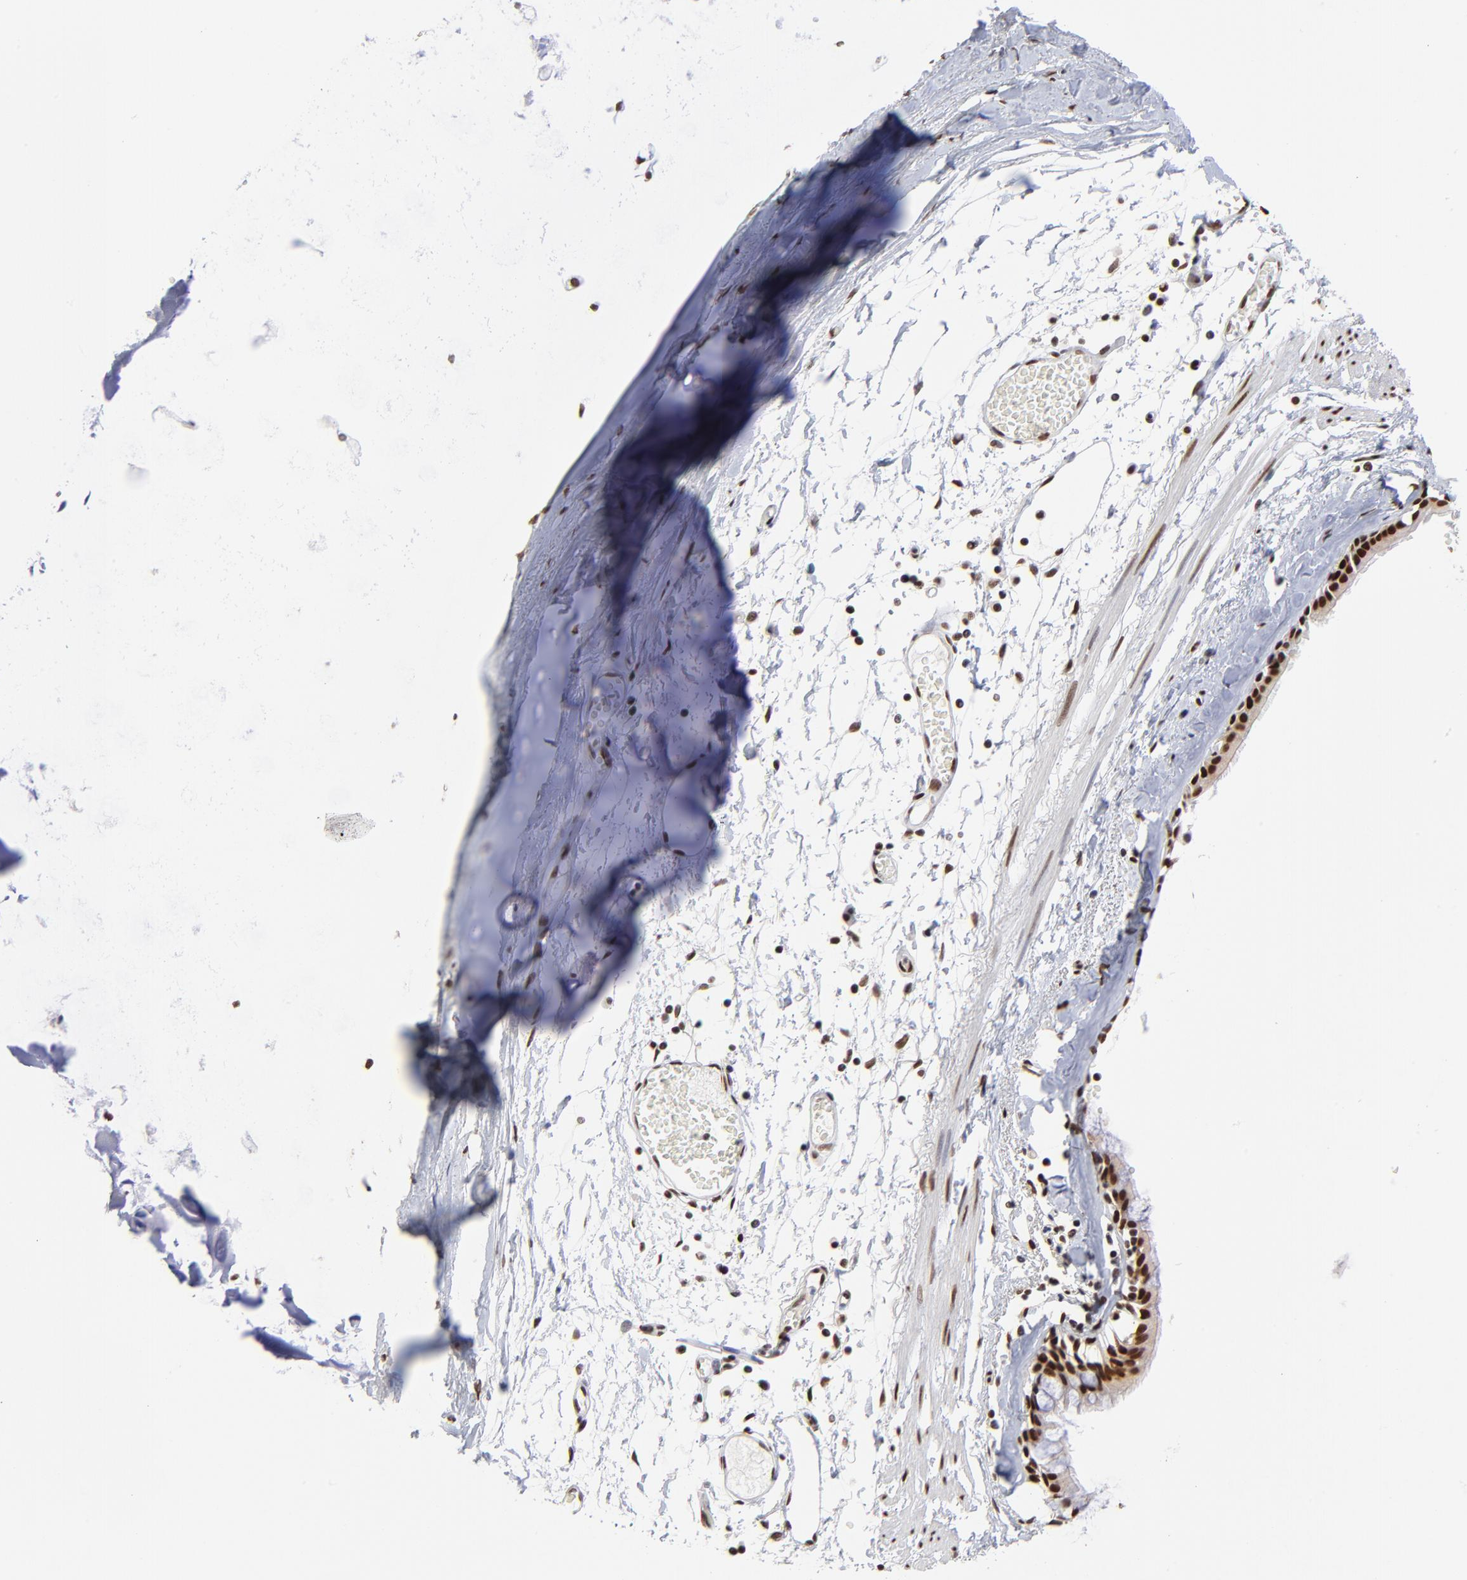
{"staining": {"intensity": "strong", "quantity": ">75%", "location": "nuclear"}, "tissue": "bronchus", "cell_type": "Respiratory epithelial cells", "image_type": "normal", "snomed": [{"axis": "morphology", "description": "Normal tissue, NOS"}, {"axis": "topography", "description": "Bronchus"}, {"axis": "topography", "description": "Lung"}], "caption": "Strong nuclear positivity is seen in approximately >75% of respiratory epithelial cells in unremarkable bronchus.", "gene": "ZMYM3", "patient": {"sex": "female", "age": 56}}